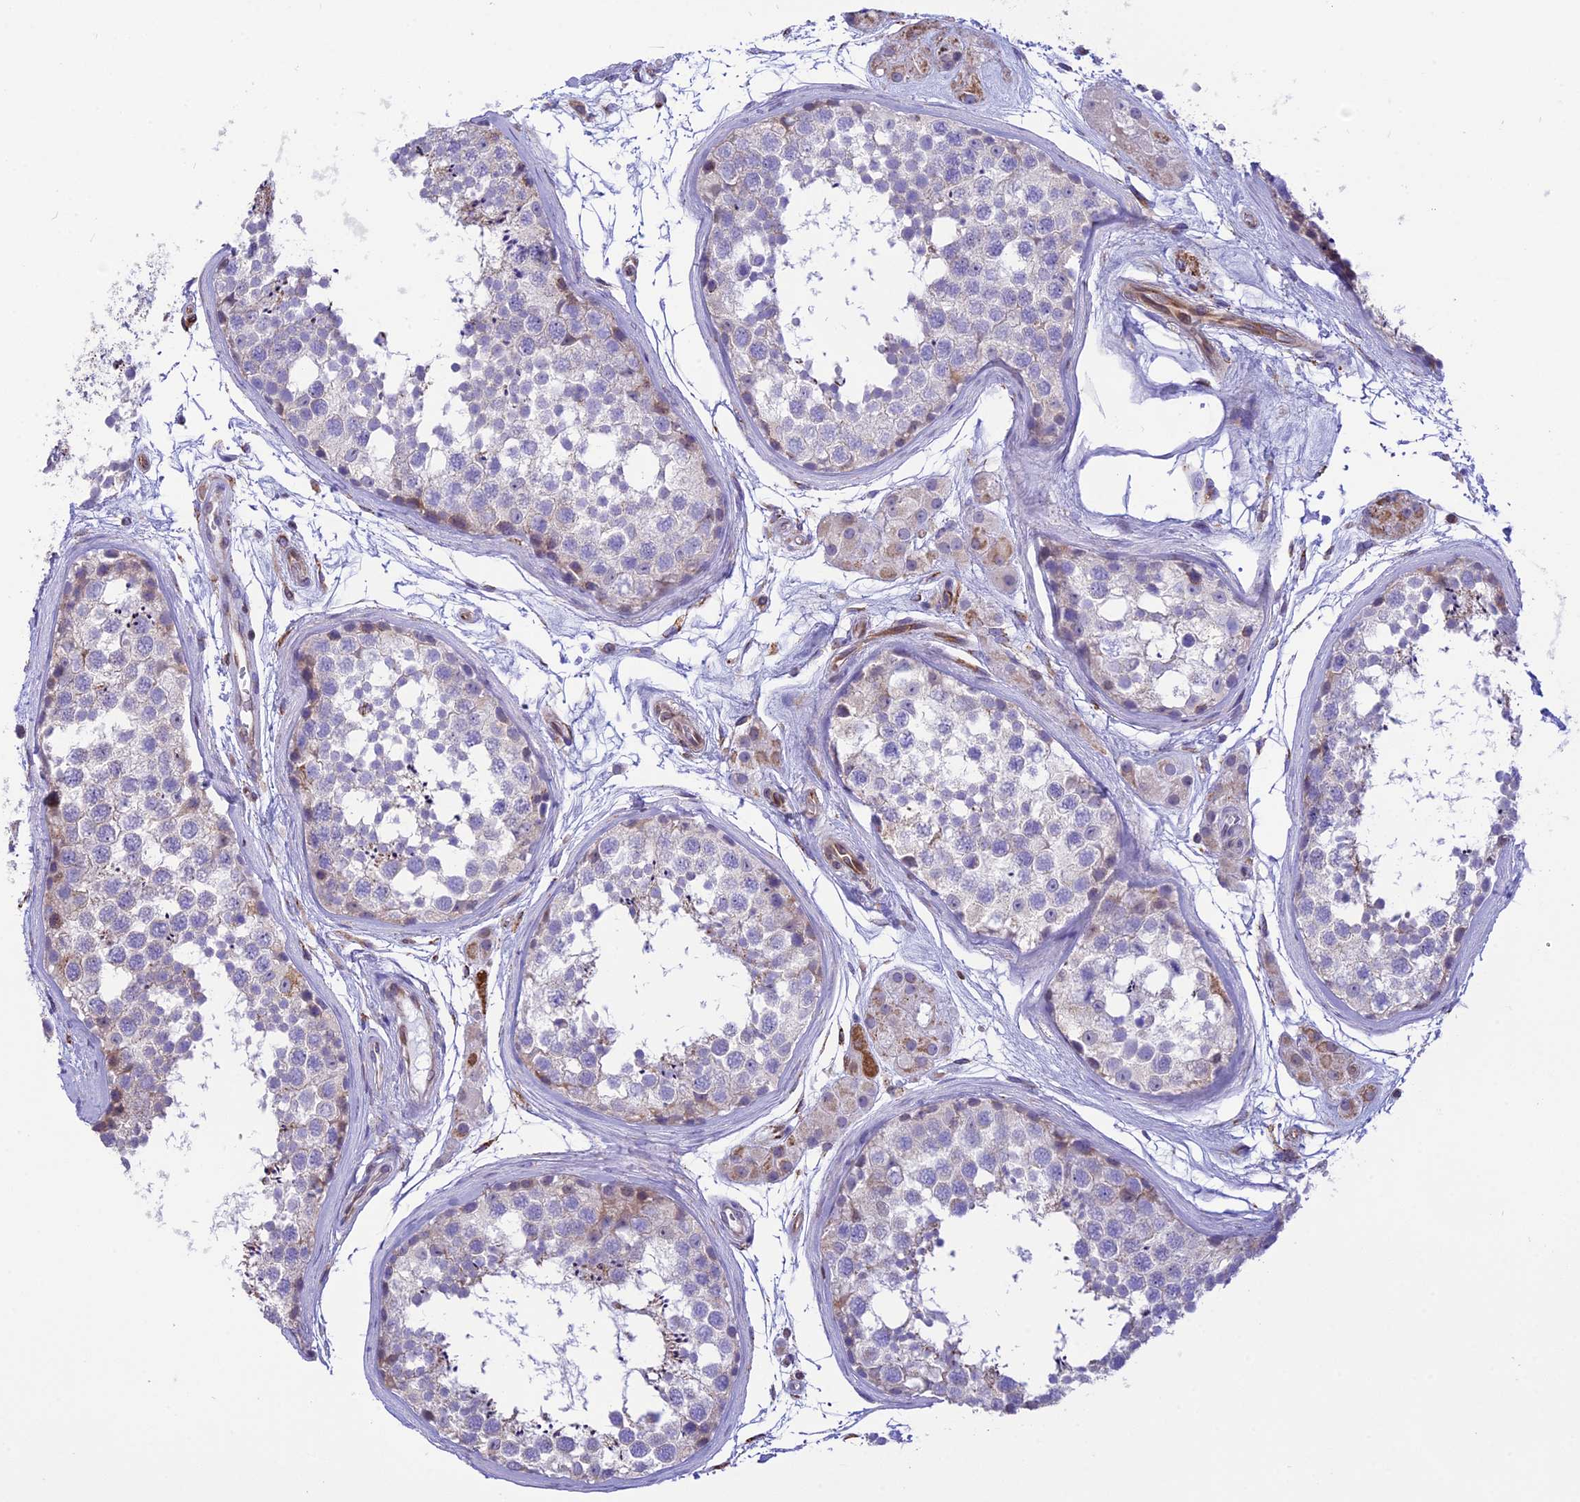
{"staining": {"intensity": "negative", "quantity": "none", "location": "none"}, "tissue": "testis", "cell_type": "Cells in seminiferous ducts", "image_type": "normal", "snomed": [{"axis": "morphology", "description": "Normal tissue, NOS"}, {"axis": "topography", "description": "Testis"}], "caption": "Cells in seminiferous ducts show no significant staining in benign testis. Brightfield microscopy of immunohistochemistry (IHC) stained with DAB (brown) and hematoxylin (blue), captured at high magnification.", "gene": "DOC2B", "patient": {"sex": "male", "age": 56}}